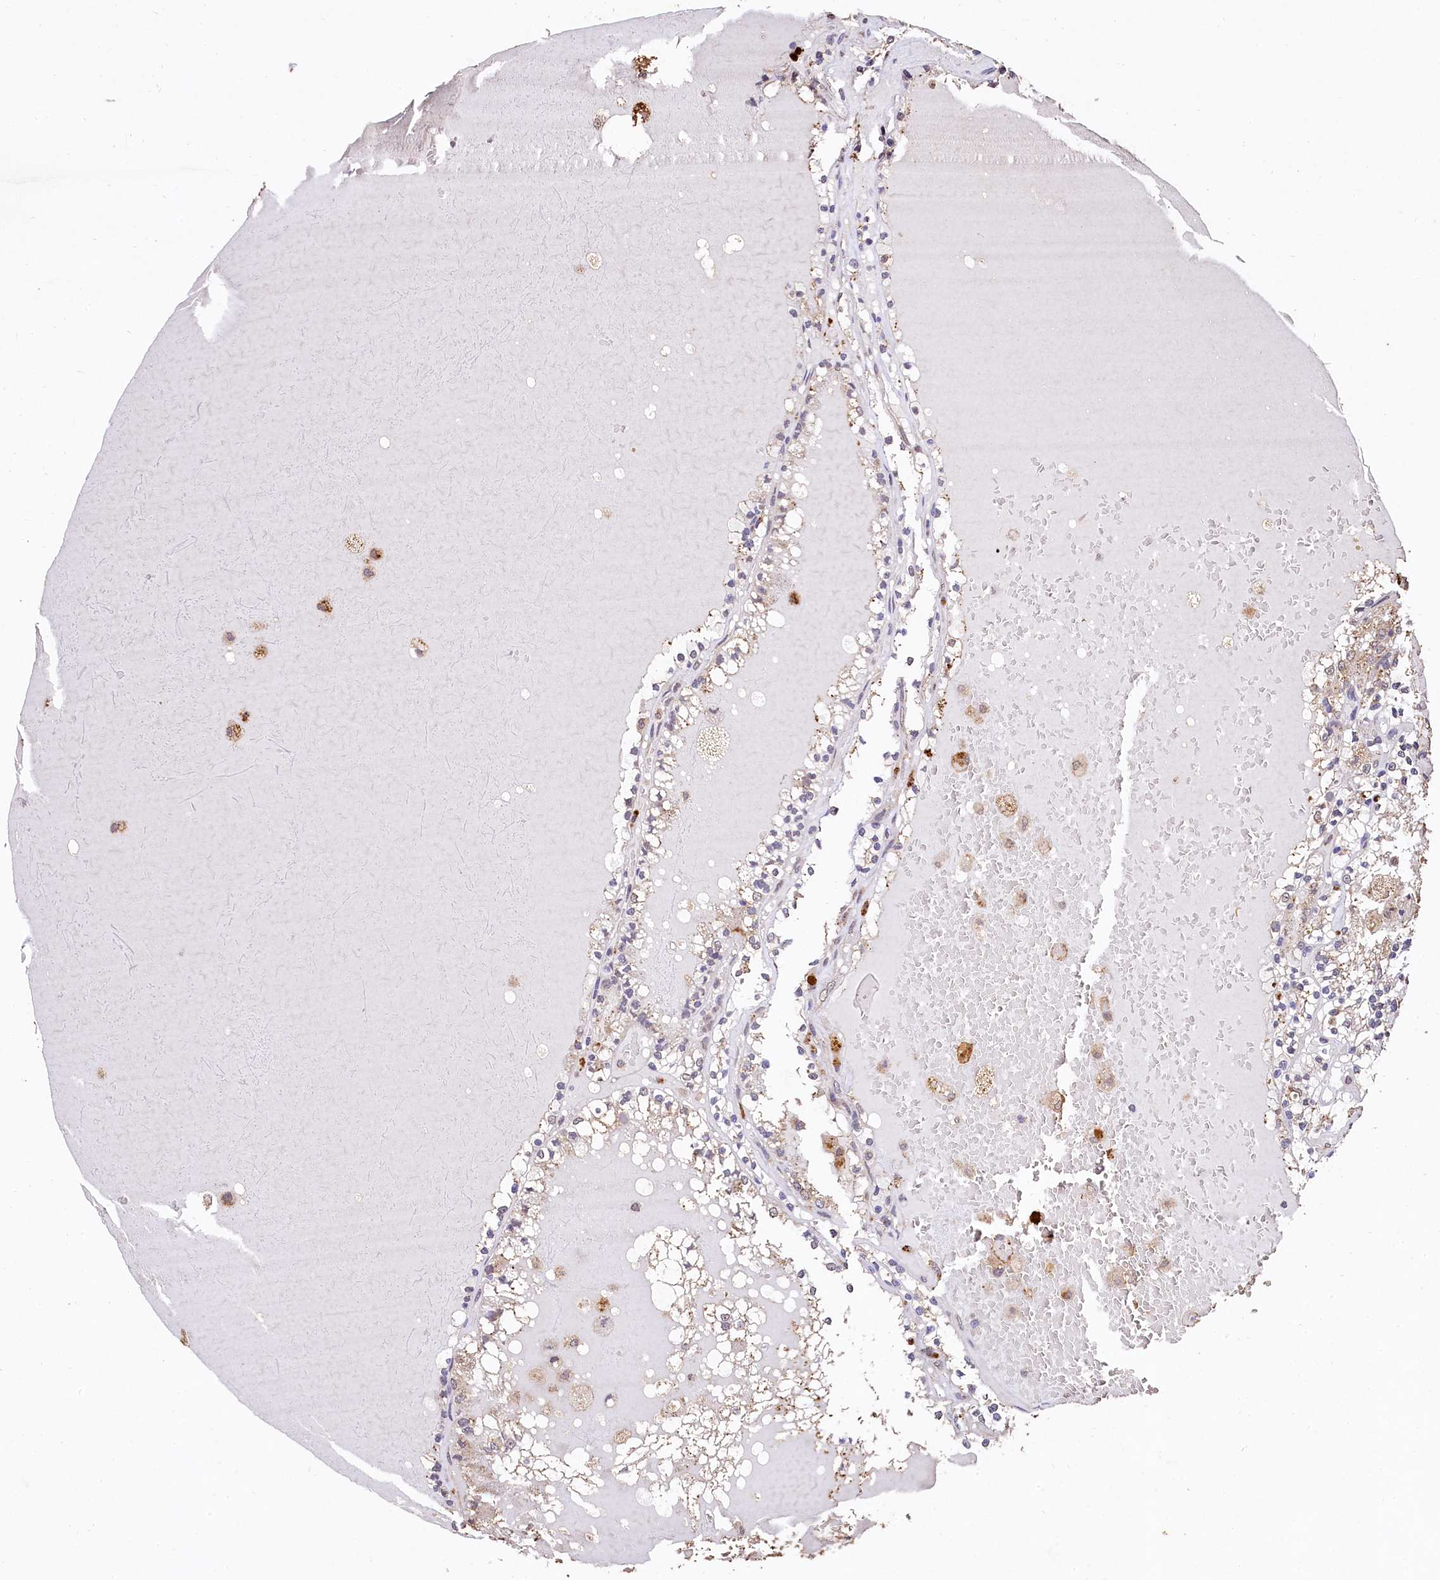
{"staining": {"intensity": "weak", "quantity": "25%-75%", "location": "cytoplasmic/membranous"}, "tissue": "renal cancer", "cell_type": "Tumor cells", "image_type": "cancer", "snomed": [{"axis": "morphology", "description": "Adenocarcinoma, NOS"}, {"axis": "topography", "description": "Kidney"}], "caption": "Immunohistochemical staining of renal cancer shows low levels of weak cytoplasmic/membranous expression in approximately 25%-75% of tumor cells.", "gene": "LSM4", "patient": {"sex": "female", "age": 56}}